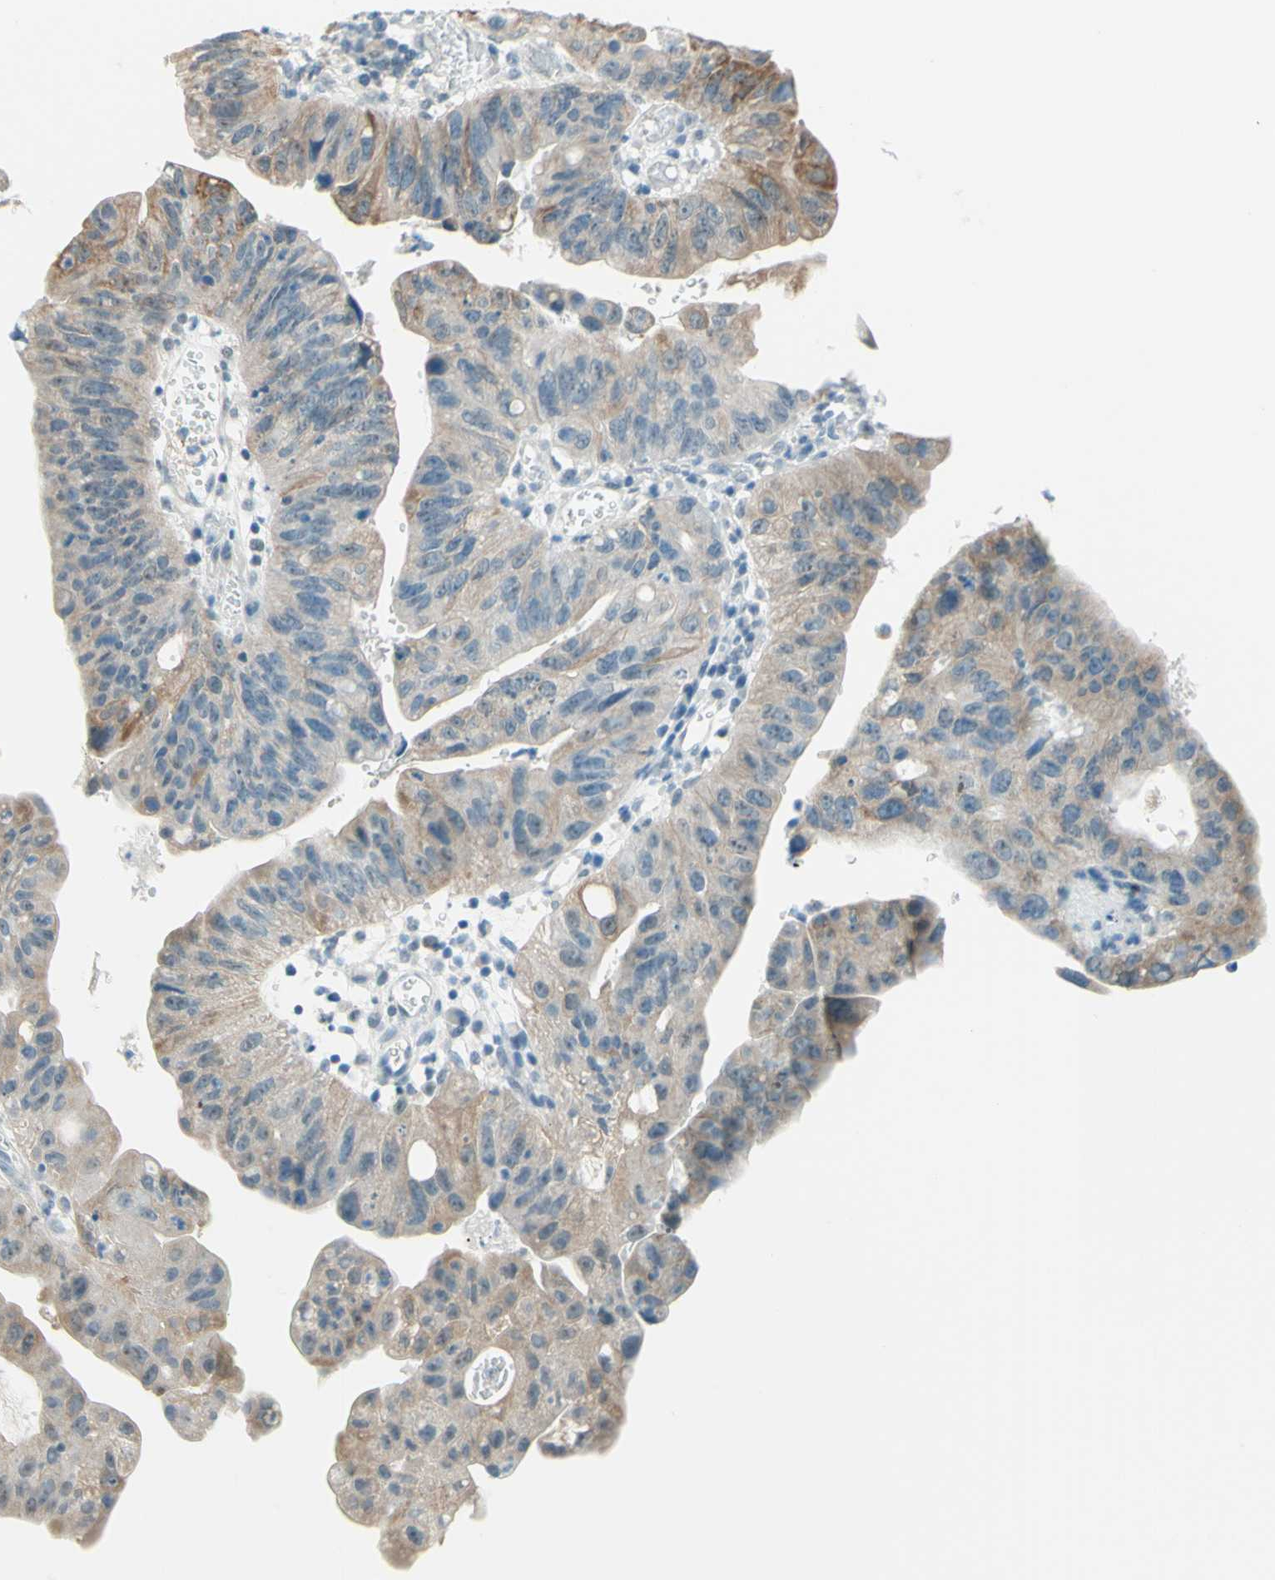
{"staining": {"intensity": "weak", "quantity": "25%-75%", "location": "cytoplasmic/membranous"}, "tissue": "stomach cancer", "cell_type": "Tumor cells", "image_type": "cancer", "snomed": [{"axis": "morphology", "description": "Adenocarcinoma, NOS"}, {"axis": "topography", "description": "Stomach"}], "caption": "The image demonstrates immunohistochemical staining of adenocarcinoma (stomach). There is weak cytoplasmic/membranous positivity is identified in approximately 25%-75% of tumor cells. (Stains: DAB in brown, nuclei in blue, Microscopy: brightfield microscopy at high magnification).", "gene": "JPH1", "patient": {"sex": "male", "age": 59}}